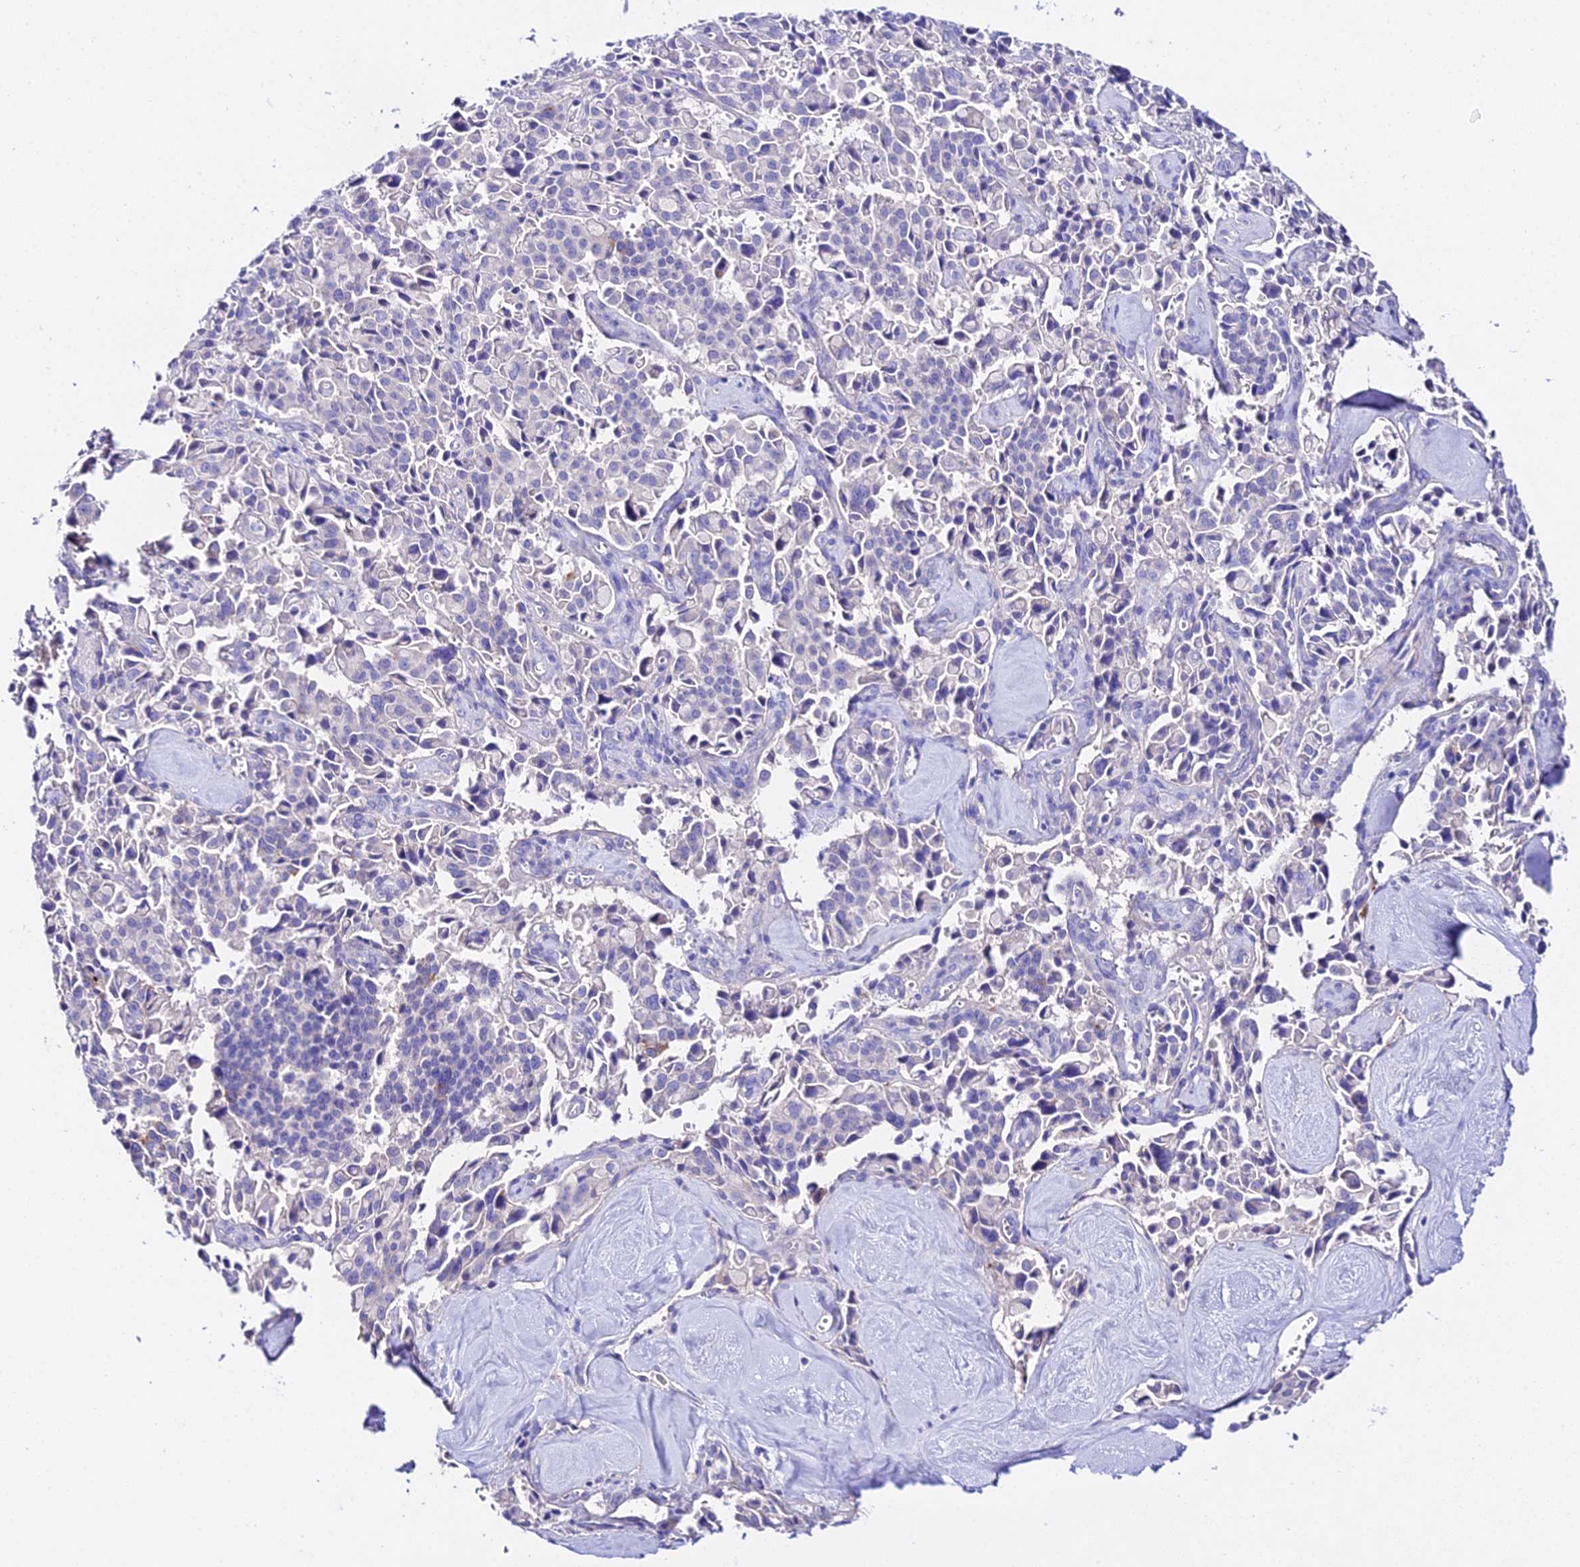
{"staining": {"intensity": "negative", "quantity": "none", "location": "none"}, "tissue": "pancreatic cancer", "cell_type": "Tumor cells", "image_type": "cancer", "snomed": [{"axis": "morphology", "description": "Adenocarcinoma, NOS"}, {"axis": "topography", "description": "Pancreas"}], "caption": "Histopathology image shows no significant protein staining in tumor cells of pancreatic adenocarcinoma.", "gene": "TMEM117", "patient": {"sex": "male", "age": 65}}